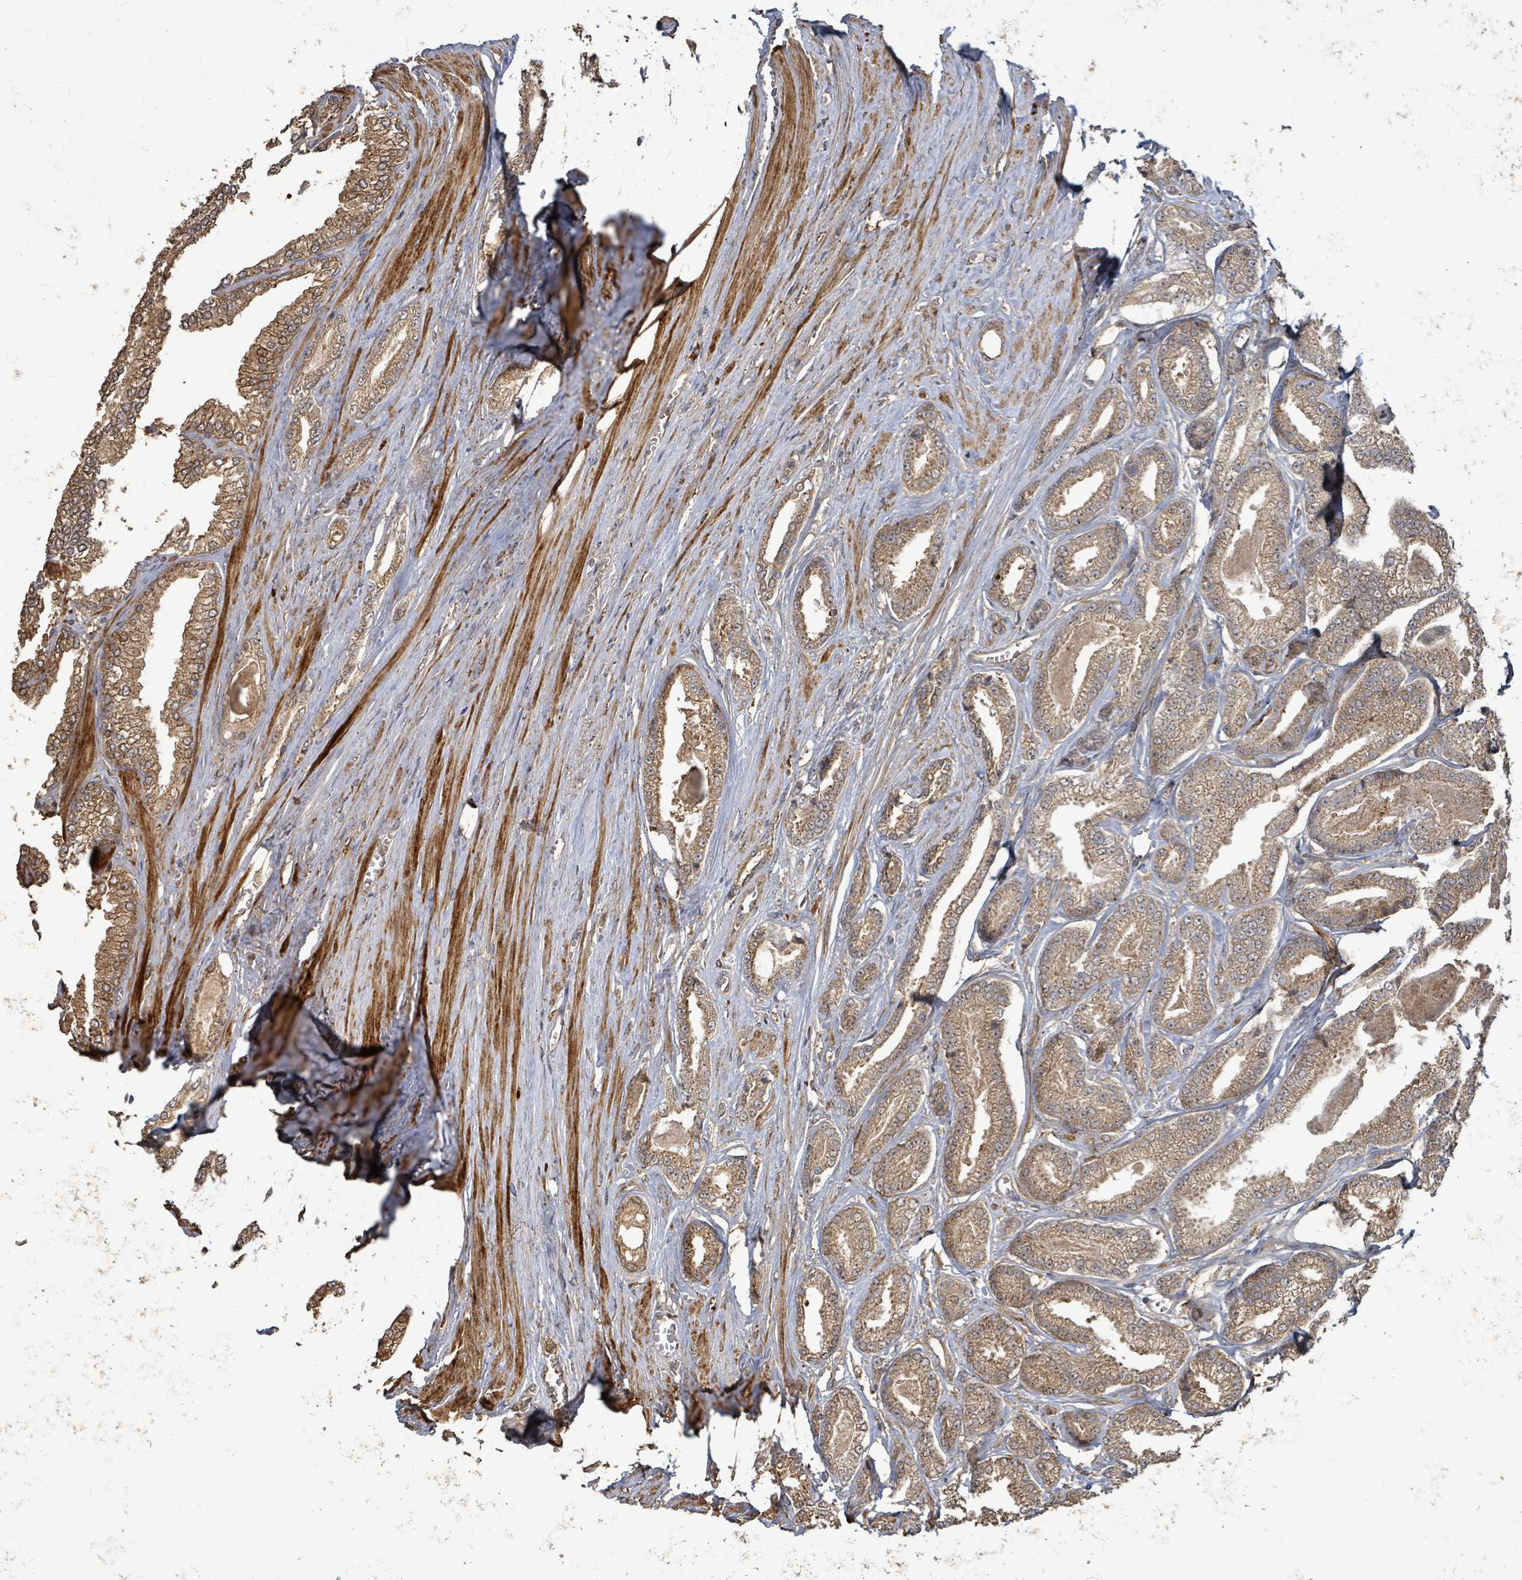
{"staining": {"intensity": "moderate", "quantity": ">75%", "location": "cytoplasmic/membranous"}, "tissue": "prostate cancer", "cell_type": "Tumor cells", "image_type": "cancer", "snomed": [{"axis": "morphology", "description": "Adenocarcinoma, NOS"}, {"axis": "topography", "description": "Prostate and seminal vesicle, NOS"}], "caption": "A micrograph of human adenocarcinoma (prostate) stained for a protein displays moderate cytoplasmic/membranous brown staining in tumor cells.", "gene": "STARD4", "patient": {"sex": "male", "age": 76}}